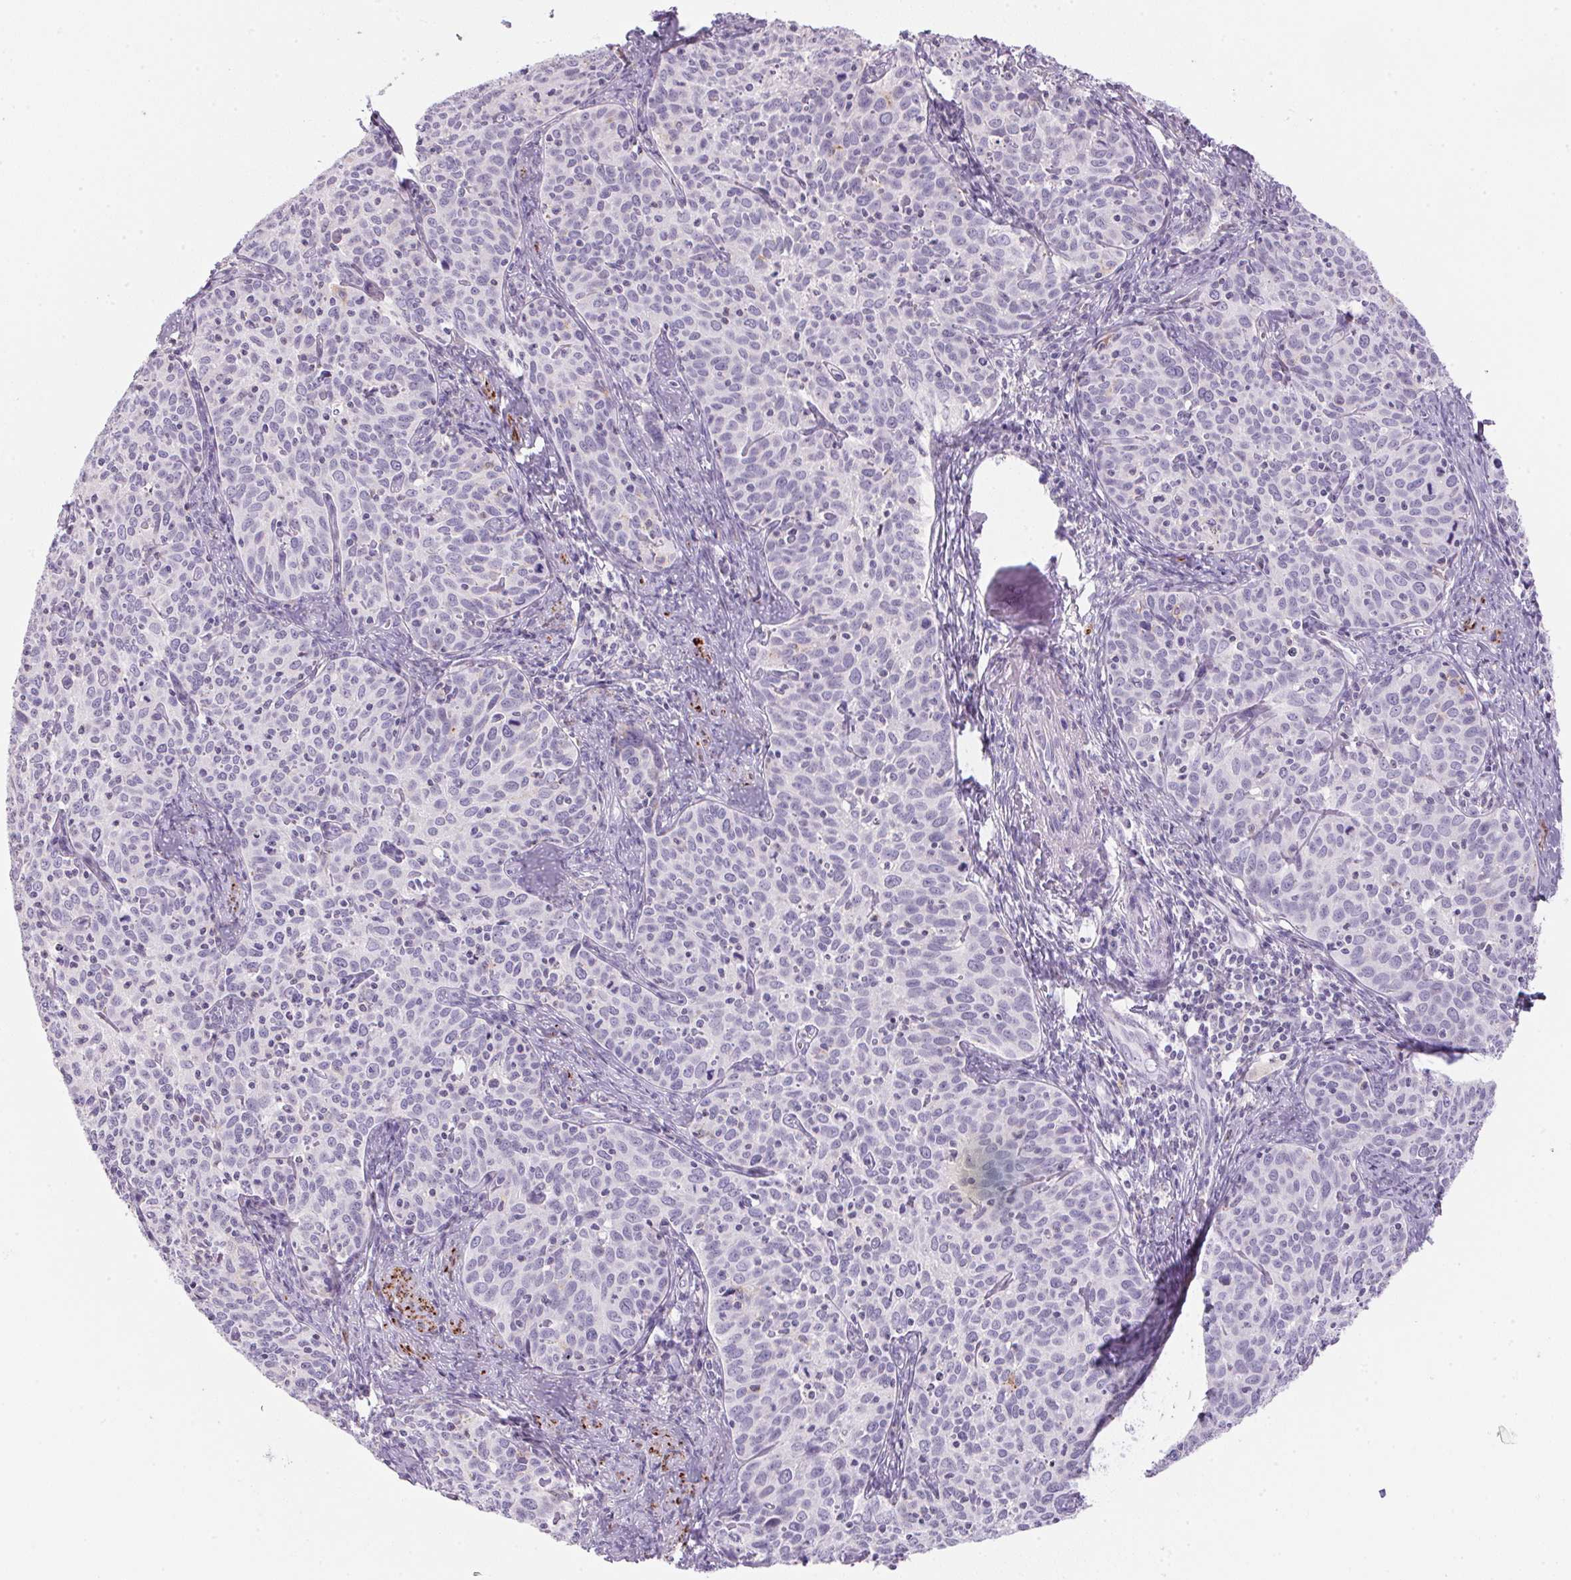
{"staining": {"intensity": "negative", "quantity": "none", "location": "none"}, "tissue": "cervical cancer", "cell_type": "Tumor cells", "image_type": "cancer", "snomed": [{"axis": "morphology", "description": "Squamous cell carcinoma, NOS"}, {"axis": "topography", "description": "Cervix"}], "caption": "Image shows no significant protein staining in tumor cells of squamous cell carcinoma (cervical). (DAB immunohistochemistry visualized using brightfield microscopy, high magnification).", "gene": "ECPAS", "patient": {"sex": "female", "age": 62}}